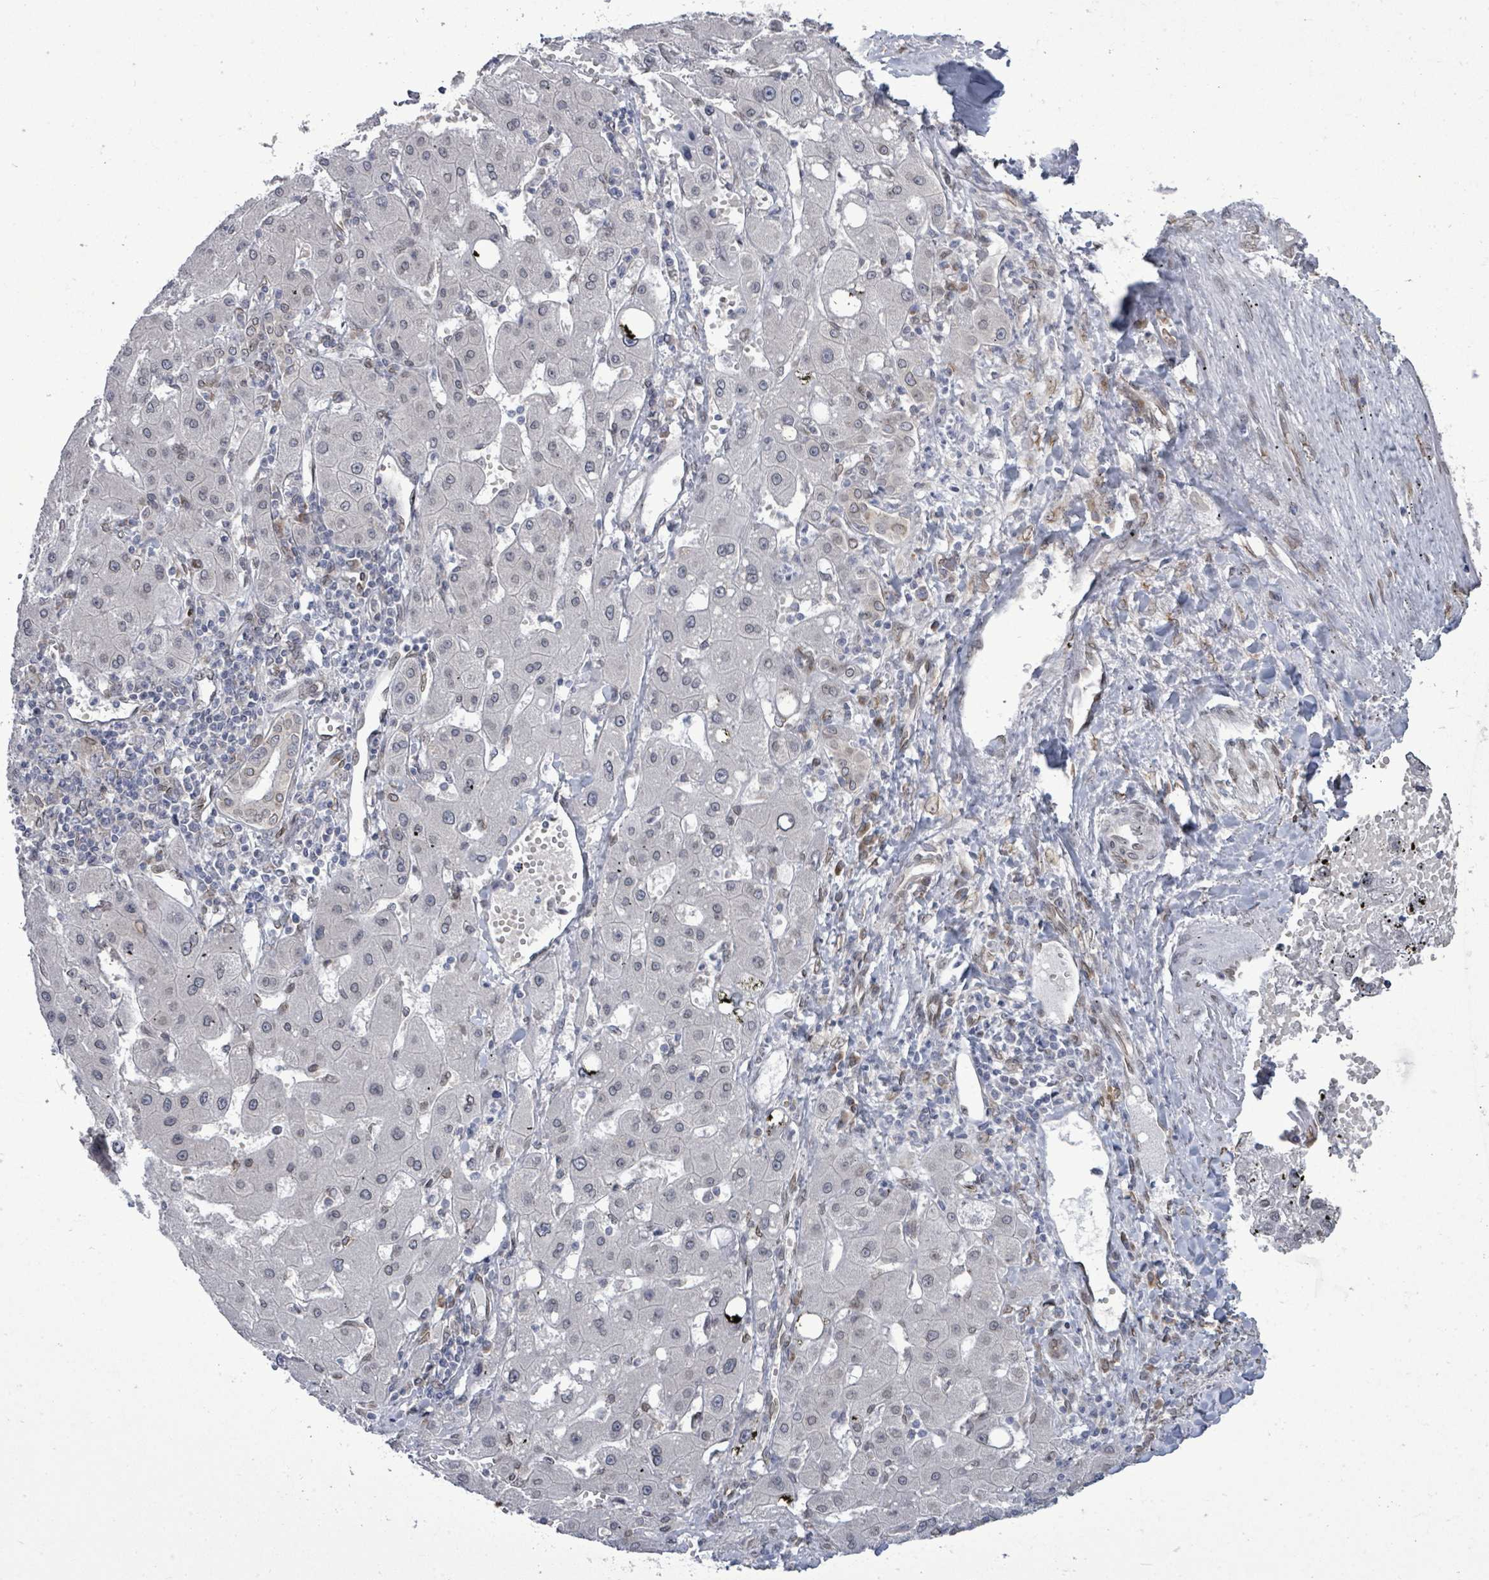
{"staining": {"intensity": "weak", "quantity": "25%-75%", "location": "cytoplasmic/membranous,nuclear"}, "tissue": "liver cancer", "cell_type": "Tumor cells", "image_type": "cancer", "snomed": [{"axis": "morphology", "description": "Carcinoma, Hepatocellular, NOS"}, {"axis": "topography", "description": "Liver"}], "caption": "An image of human hepatocellular carcinoma (liver) stained for a protein shows weak cytoplasmic/membranous and nuclear brown staining in tumor cells. (IHC, brightfield microscopy, high magnification).", "gene": "ARFGAP1", "patient": {"sex": "male", "age": 72}}